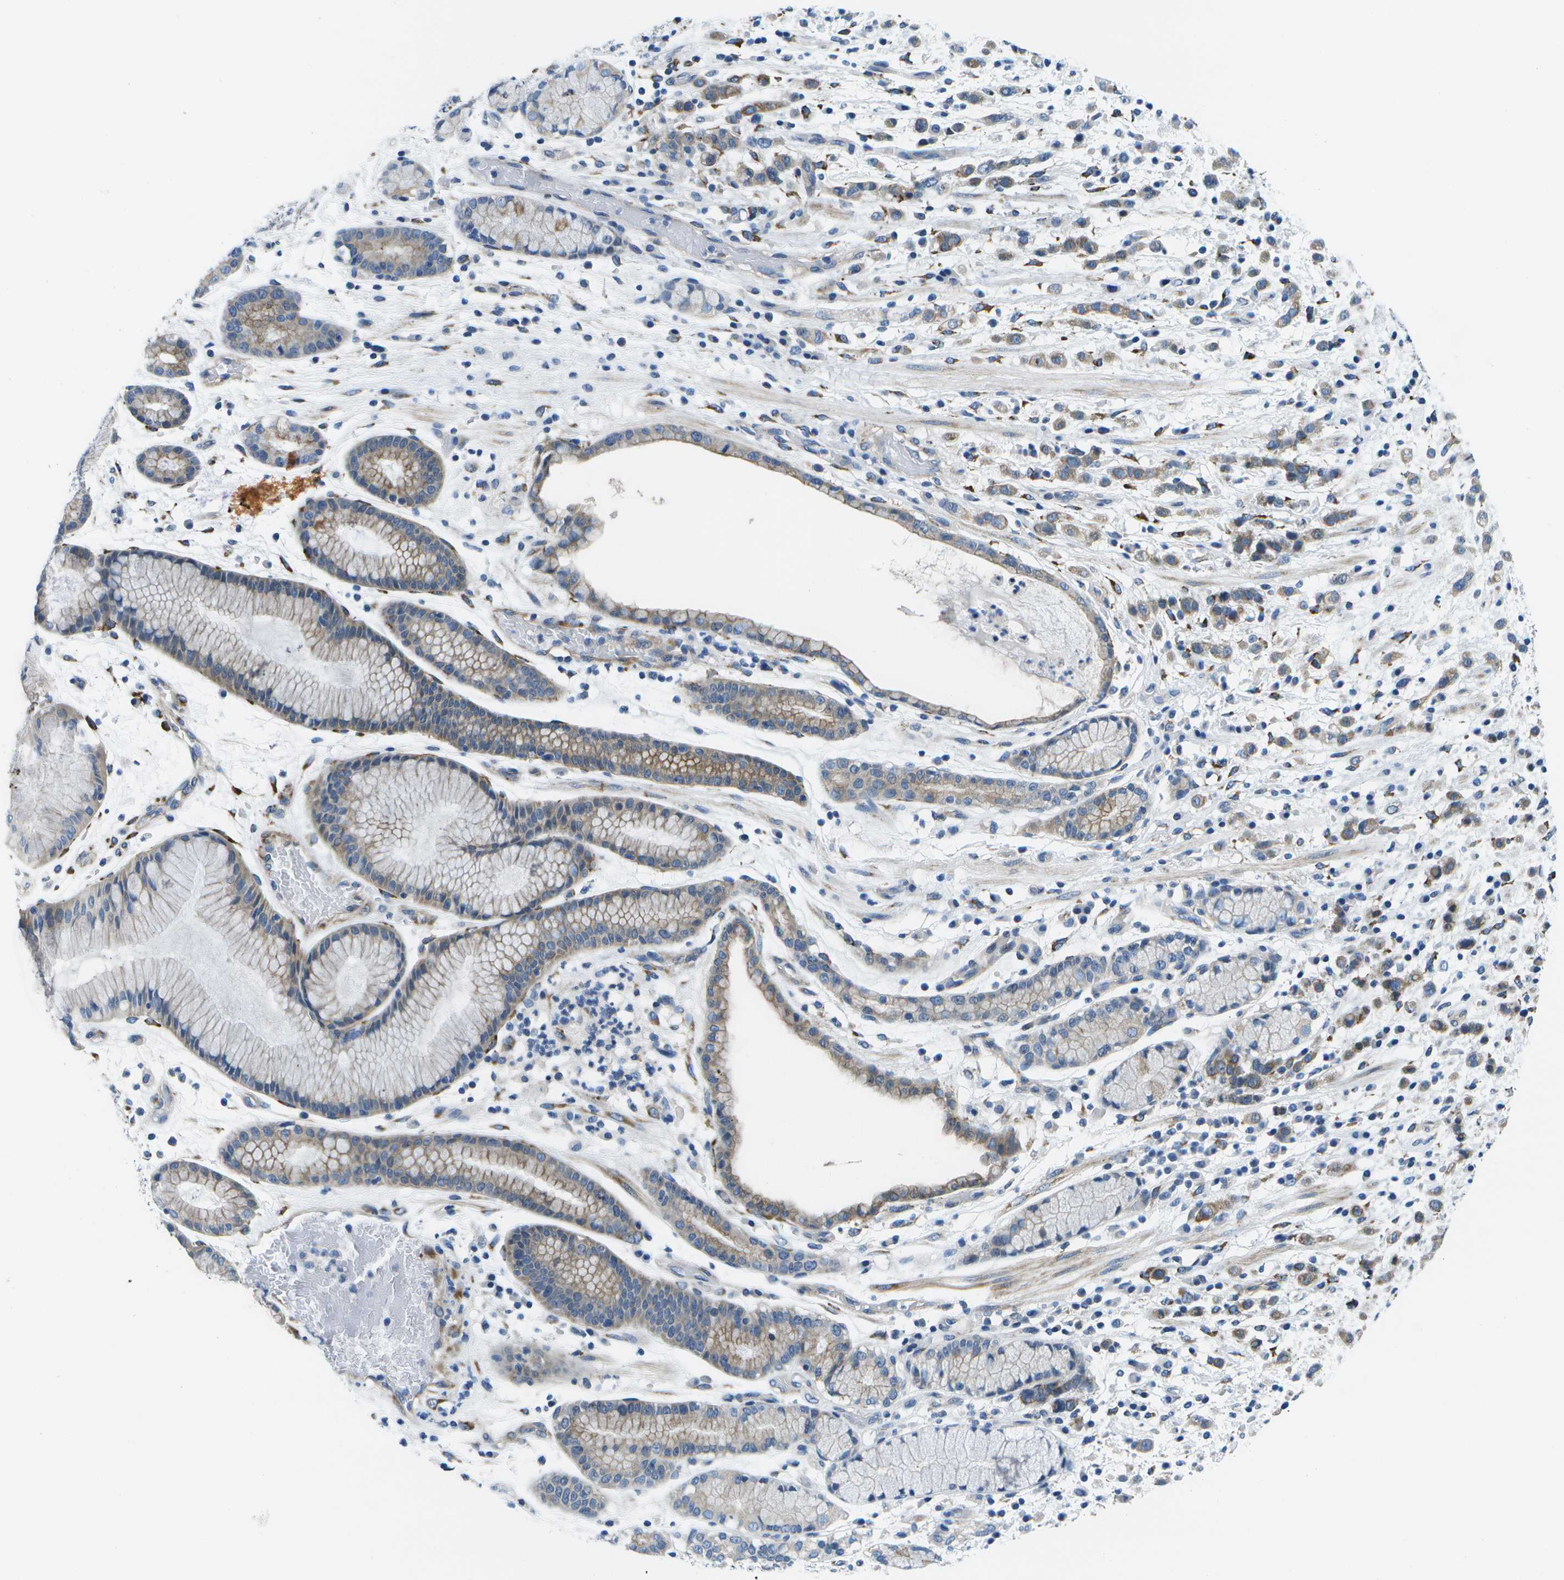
{"staining": {"intensity": "moderate", "quantity": "25%-75%", "location": "cytoplasmic/membranous"}, "tissue": "stomach cancer", "cell_type": "Tumor cells", "image_type": "cancer", "snomed": [{"axis": "morphology", "description": "Adenocarcinoma, NOS"}, {"axis": "topography", "description": "Stomach, lower"}], "caption": "Stomach cancer stained for a protein (brown) displays moderate cytoplasmic/membranous positive staining in approximately 25%-75% of tumor cells.", "gene": "P3H1", "patient": {"sex": "male", "age": 88}}